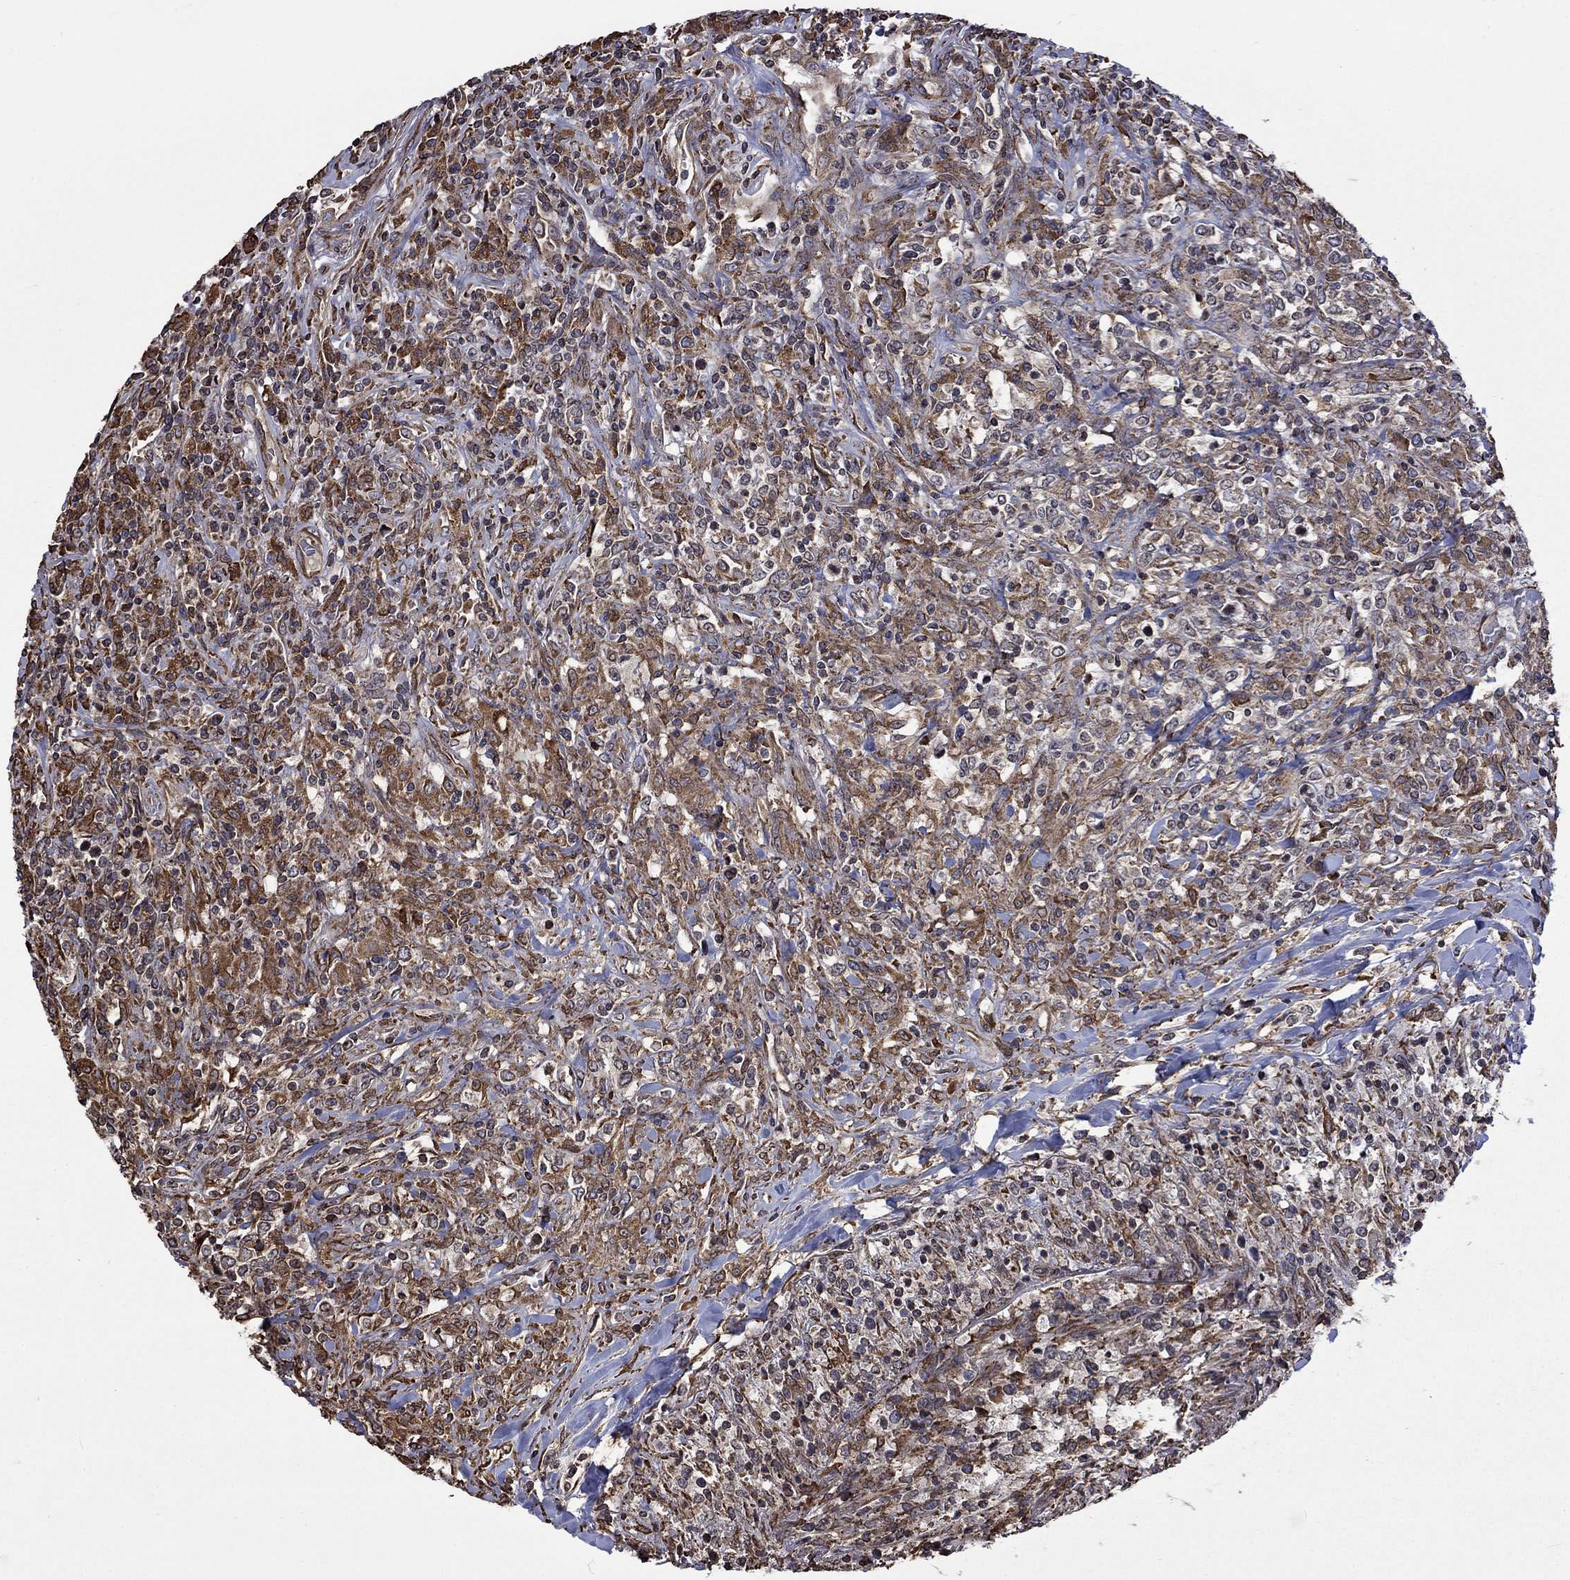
{"staining": {"intensity": "moderate", "quantity": ">75%", "location": "cytoplasmic/membranous"}, "tissue": "lymphoma", "cell_type": "Tumor cells", "image_type": "cancer", "snomed": [{"axis": "morphology", "description": "Malignant lymphoma, non-Hodgkin's type, High grade"}, {"axis": "topography", "description": "Lung"}], "caption": "High-magnification brightfield microscopy of high-grade malignant lymphoma, non-Hodgkin's type stained with DAB (brown) and counterstained with hematoxylin (blue). tumor cells exhibit moderate cytoplasmic/membranous staining is identified in approximately>75% of cells.", "gene": "ESRRA", "patient": {"sex": "male", "age": 79}}